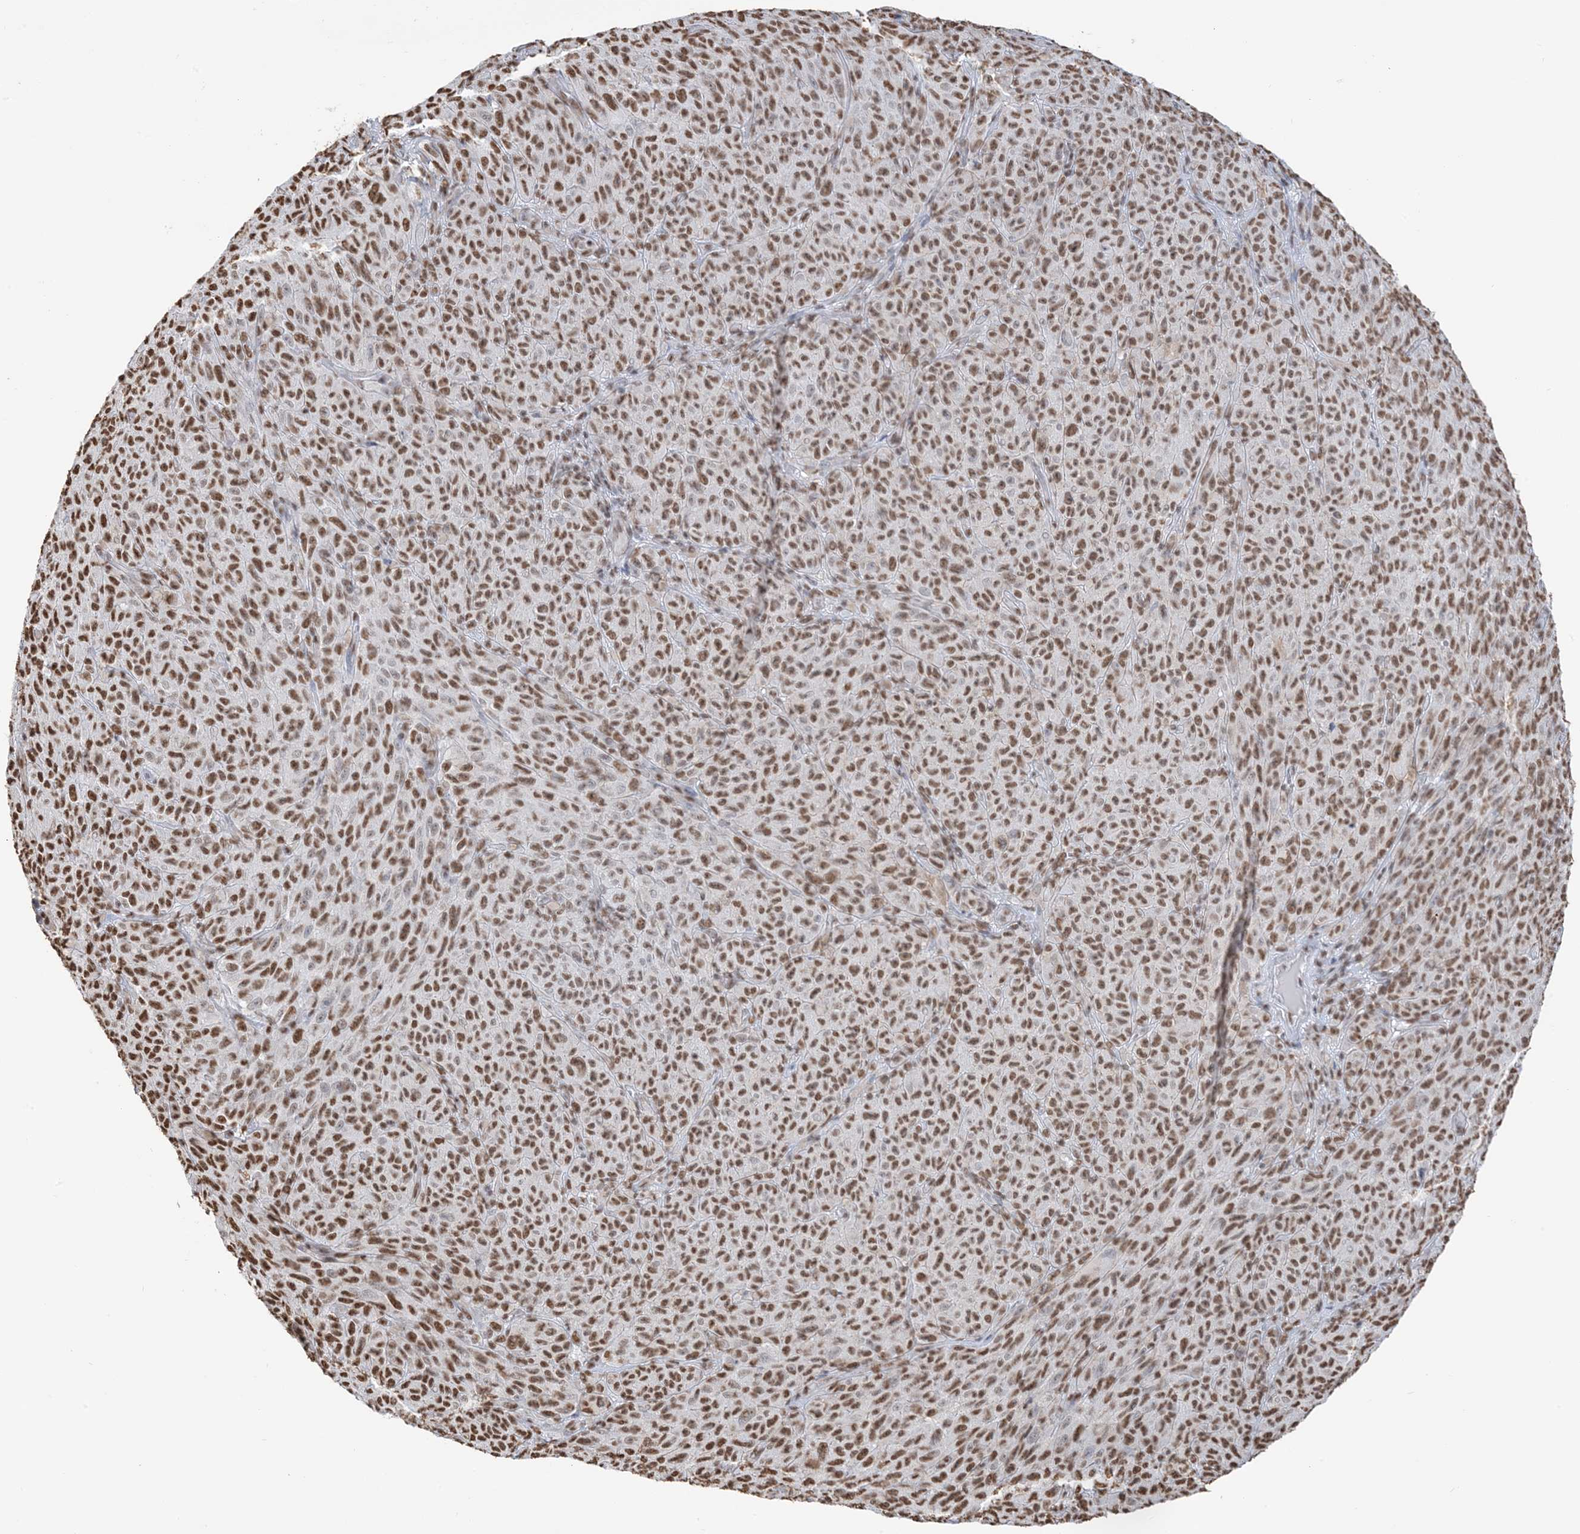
{"staining": {"intensity": "moderate", "quantity": ">75%", "location": "nuclear"}, "tissue": "melanoma", "cell_type": "Tumor cells", "image_type": "cancer", "snomed": [{"axis": "morphology", "description": "Malignant melanoma, NOS"}, {"axis": "topography", "description": "Skin"}], "caption": "This micrograph reveals malignant melanoma stained with IHC to label a protein in brown. The nuclear of tumor cells show moderate positivity for the protein. Nuclei are counter-stained blue.", "gene": "ZNF792", "patient": {"sex": "female", "age": 82}}